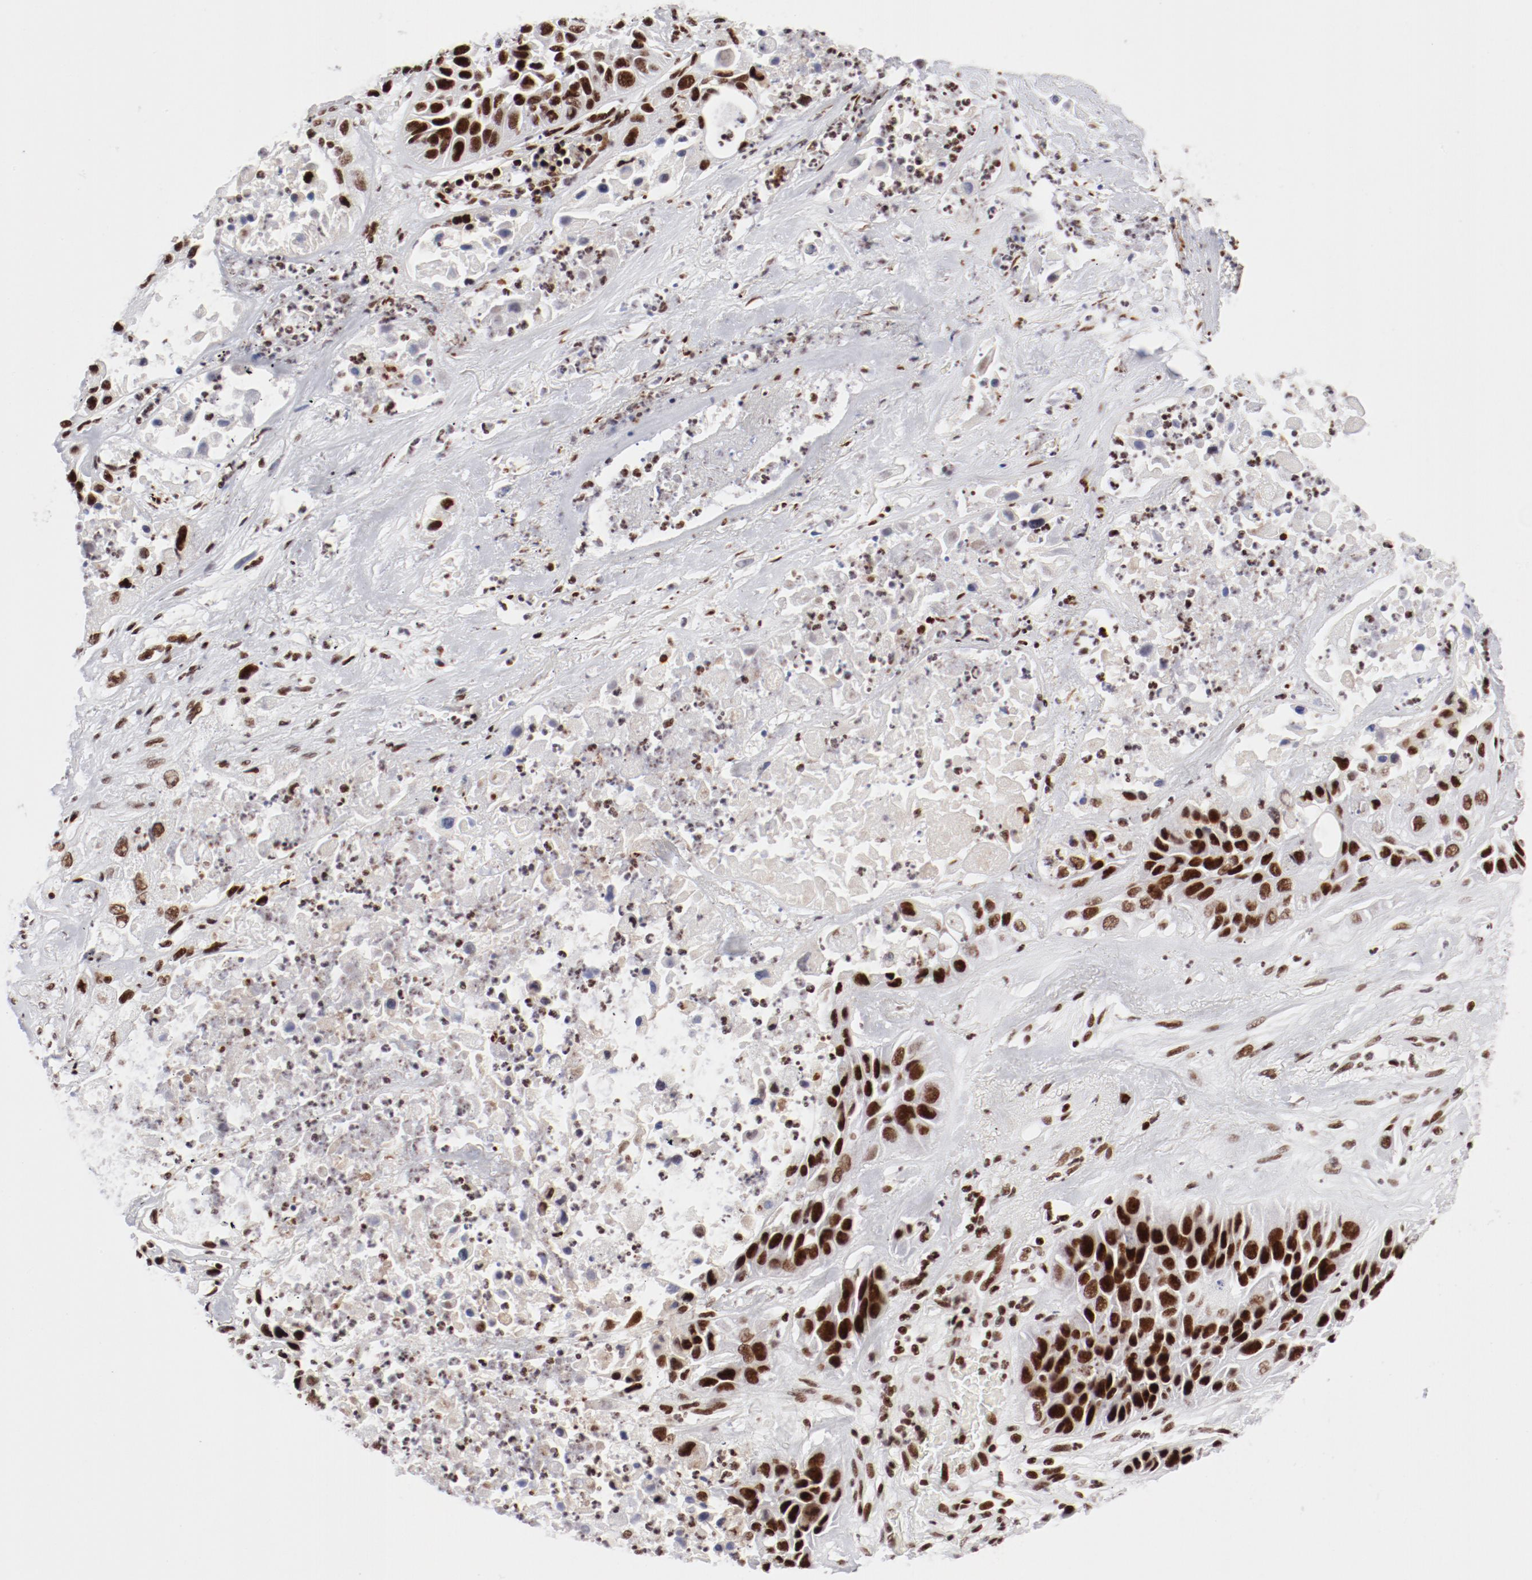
{"staining": {"intensity": "strong", "quantity": ">75%", "location": "nuclear"}, "tissue": "lung cancer", "cell_type": "Tumor cells", "image_type": "cancer", "snomed": [{"axis": "morphology", "description": "Squamous cell carcinoma, NOS"}, {"axis": "topography", "description": "Lung"}], "caption": "Strong nuclear protein staining is appreciated in approximately >75% of tumor cells in lung squamous cell carcinoma.", "gene": "NFYB", "patient": {"sex": "female", "age": 76}}